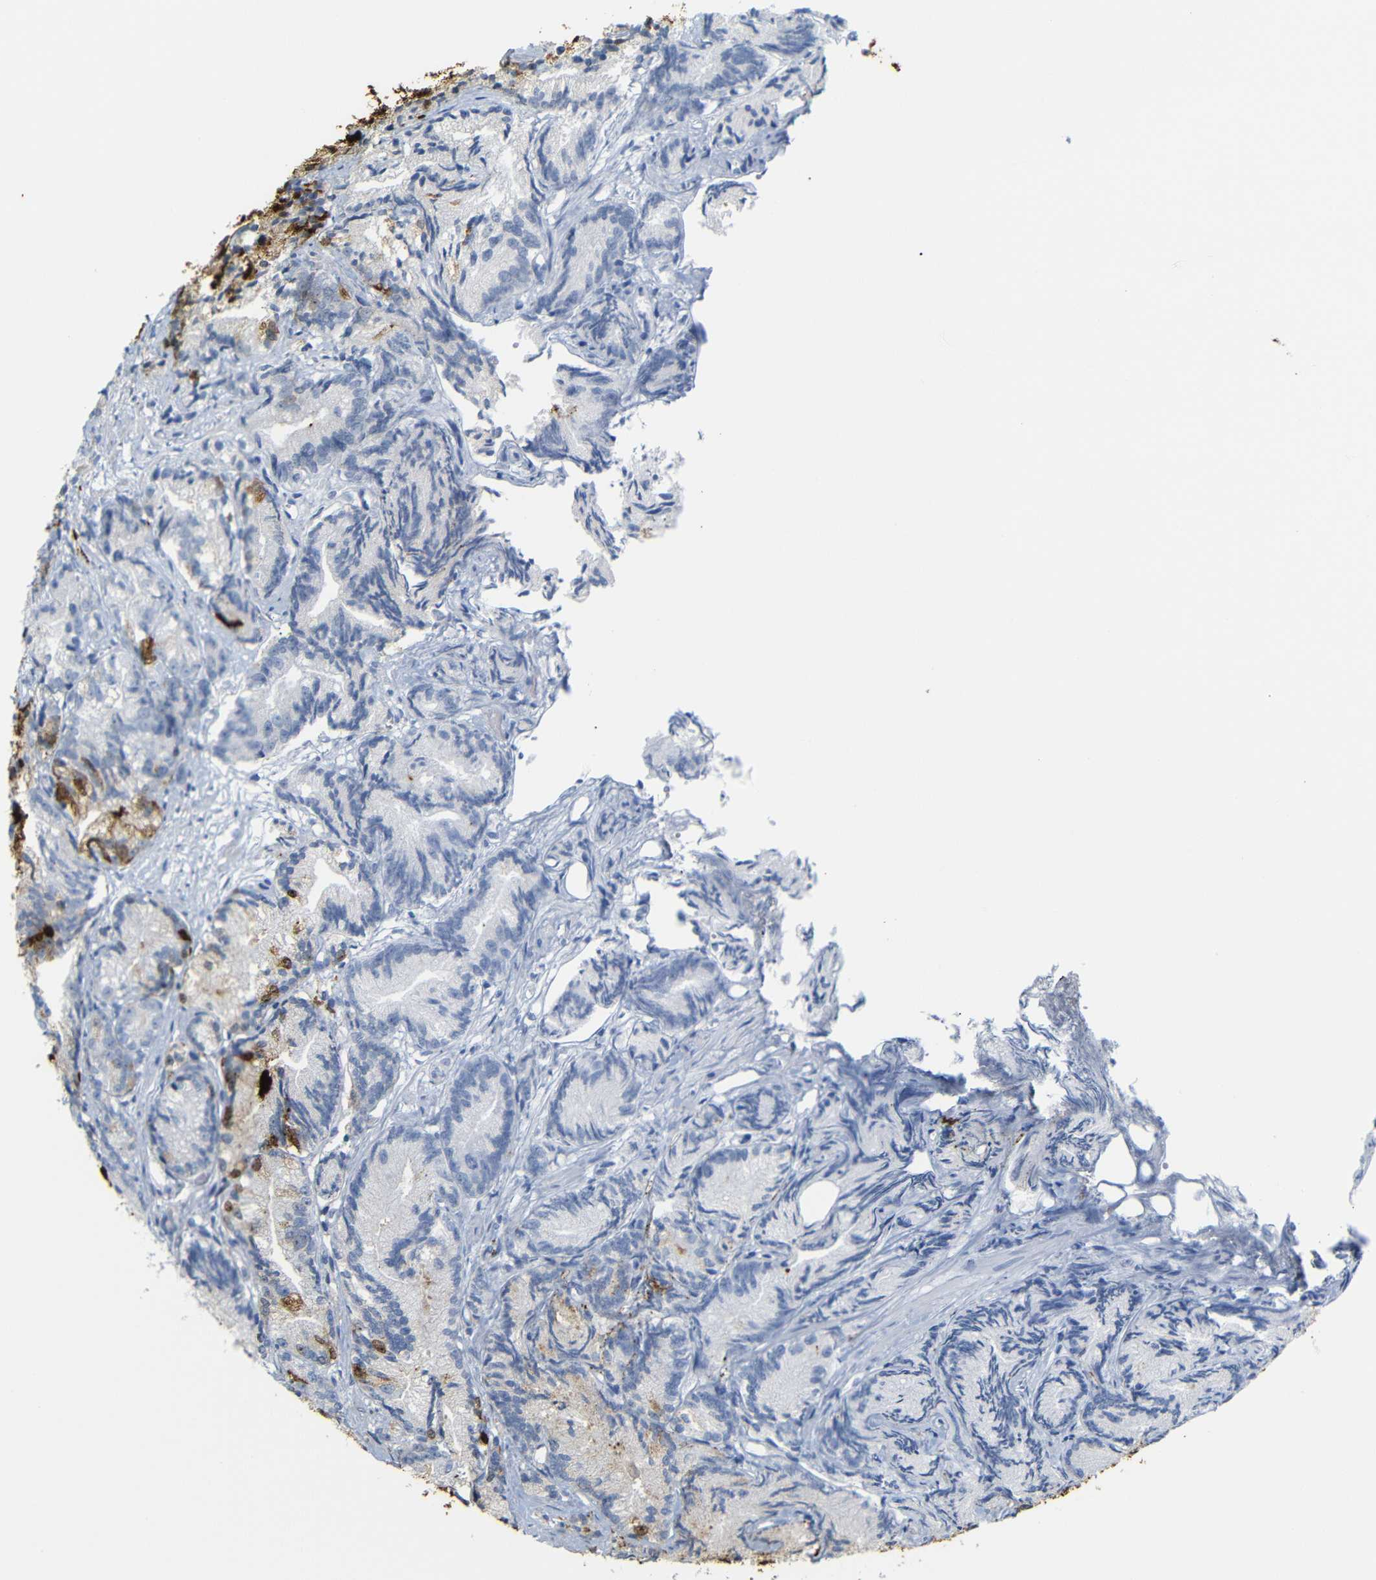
{"staining": {"intensity": "moderate", "quantity": "<25%", "location": "cytoplasmic/membranous,nuclear"}, "tissue": "prostate cancer", "cell_type": "Tumor cells", "image_type": "cancer", "snomed": [{"axis": "morphology", "description": "Adenocarcinoma, Low grade"}, {"axis": "topography", "description": "Prostate"}], "caption": "The micrograph demonstrates immunohistochemical staining of prostate adenocarcinoma (low-grade). There is moderate cytoplasmic/membranous and nuclear staining is present in approximately <25% of tumor cells.", "gene": "MT1A", "patient": {"sex": "male", "age": 89}}